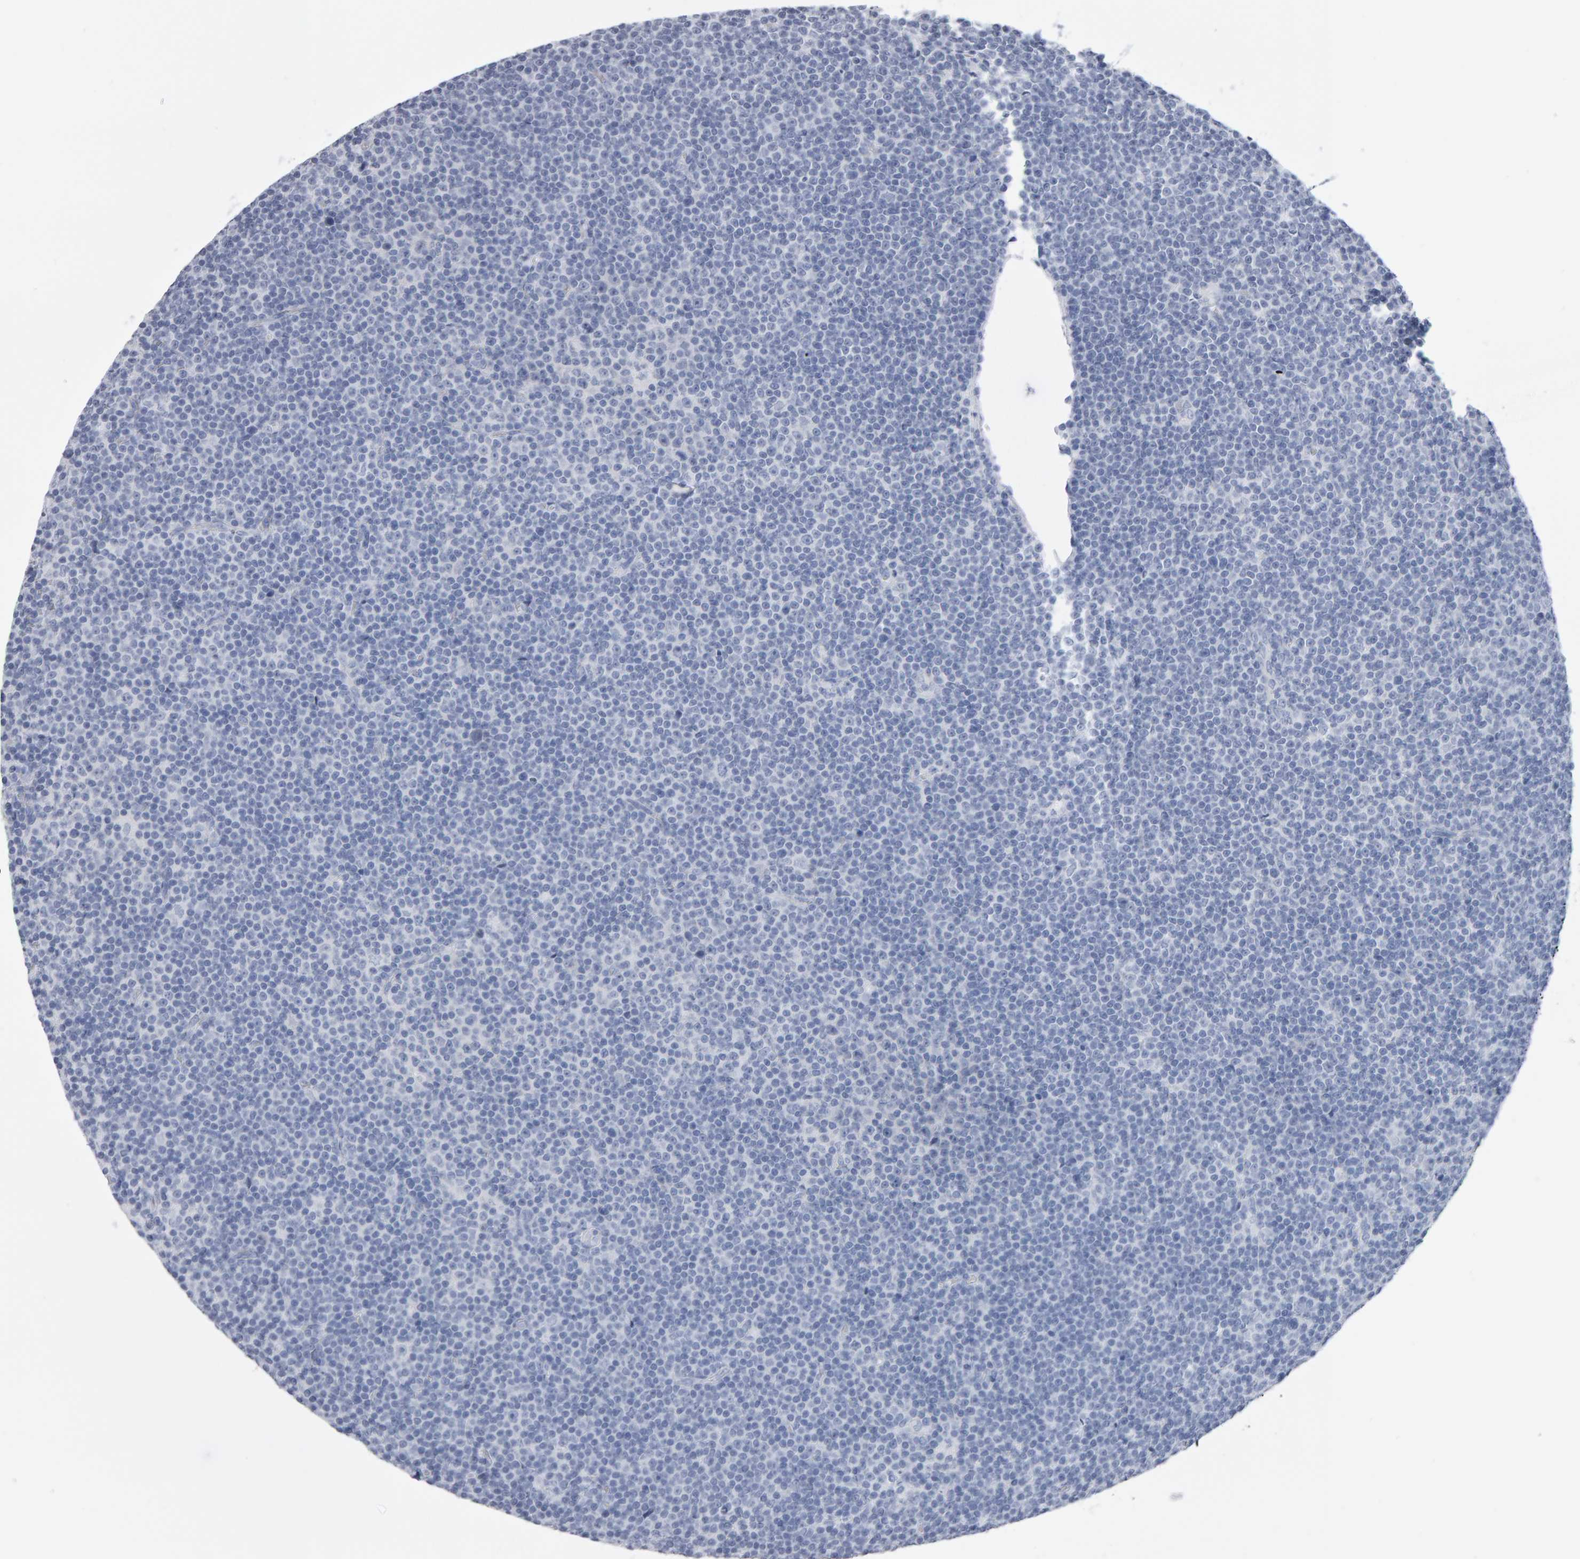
{"staining": {"intensity": "negative", "quantity": "none", "location": "none"}, "tissue": "lymphoma", "cell_type": "Tumor cells", "image_type": "cancer", "snomed": [{"axis": "morphology", "description": "Malignant lymphoma, non-Hodgkin's type, Low grade"}, {"axis": "topography", "description": "Lymph node"}], "caption": "IHC photomicrograph of lymphoma stained for a protein (brown), which demonstrates no positivity in tumor cells. (DAB (3,3'-diaminobenzidine) immunohistochemistry visualized using brightfield microscopy, high magnification).", "gene": "NCDN", "patient": {"sex": "female", "age": 67}}